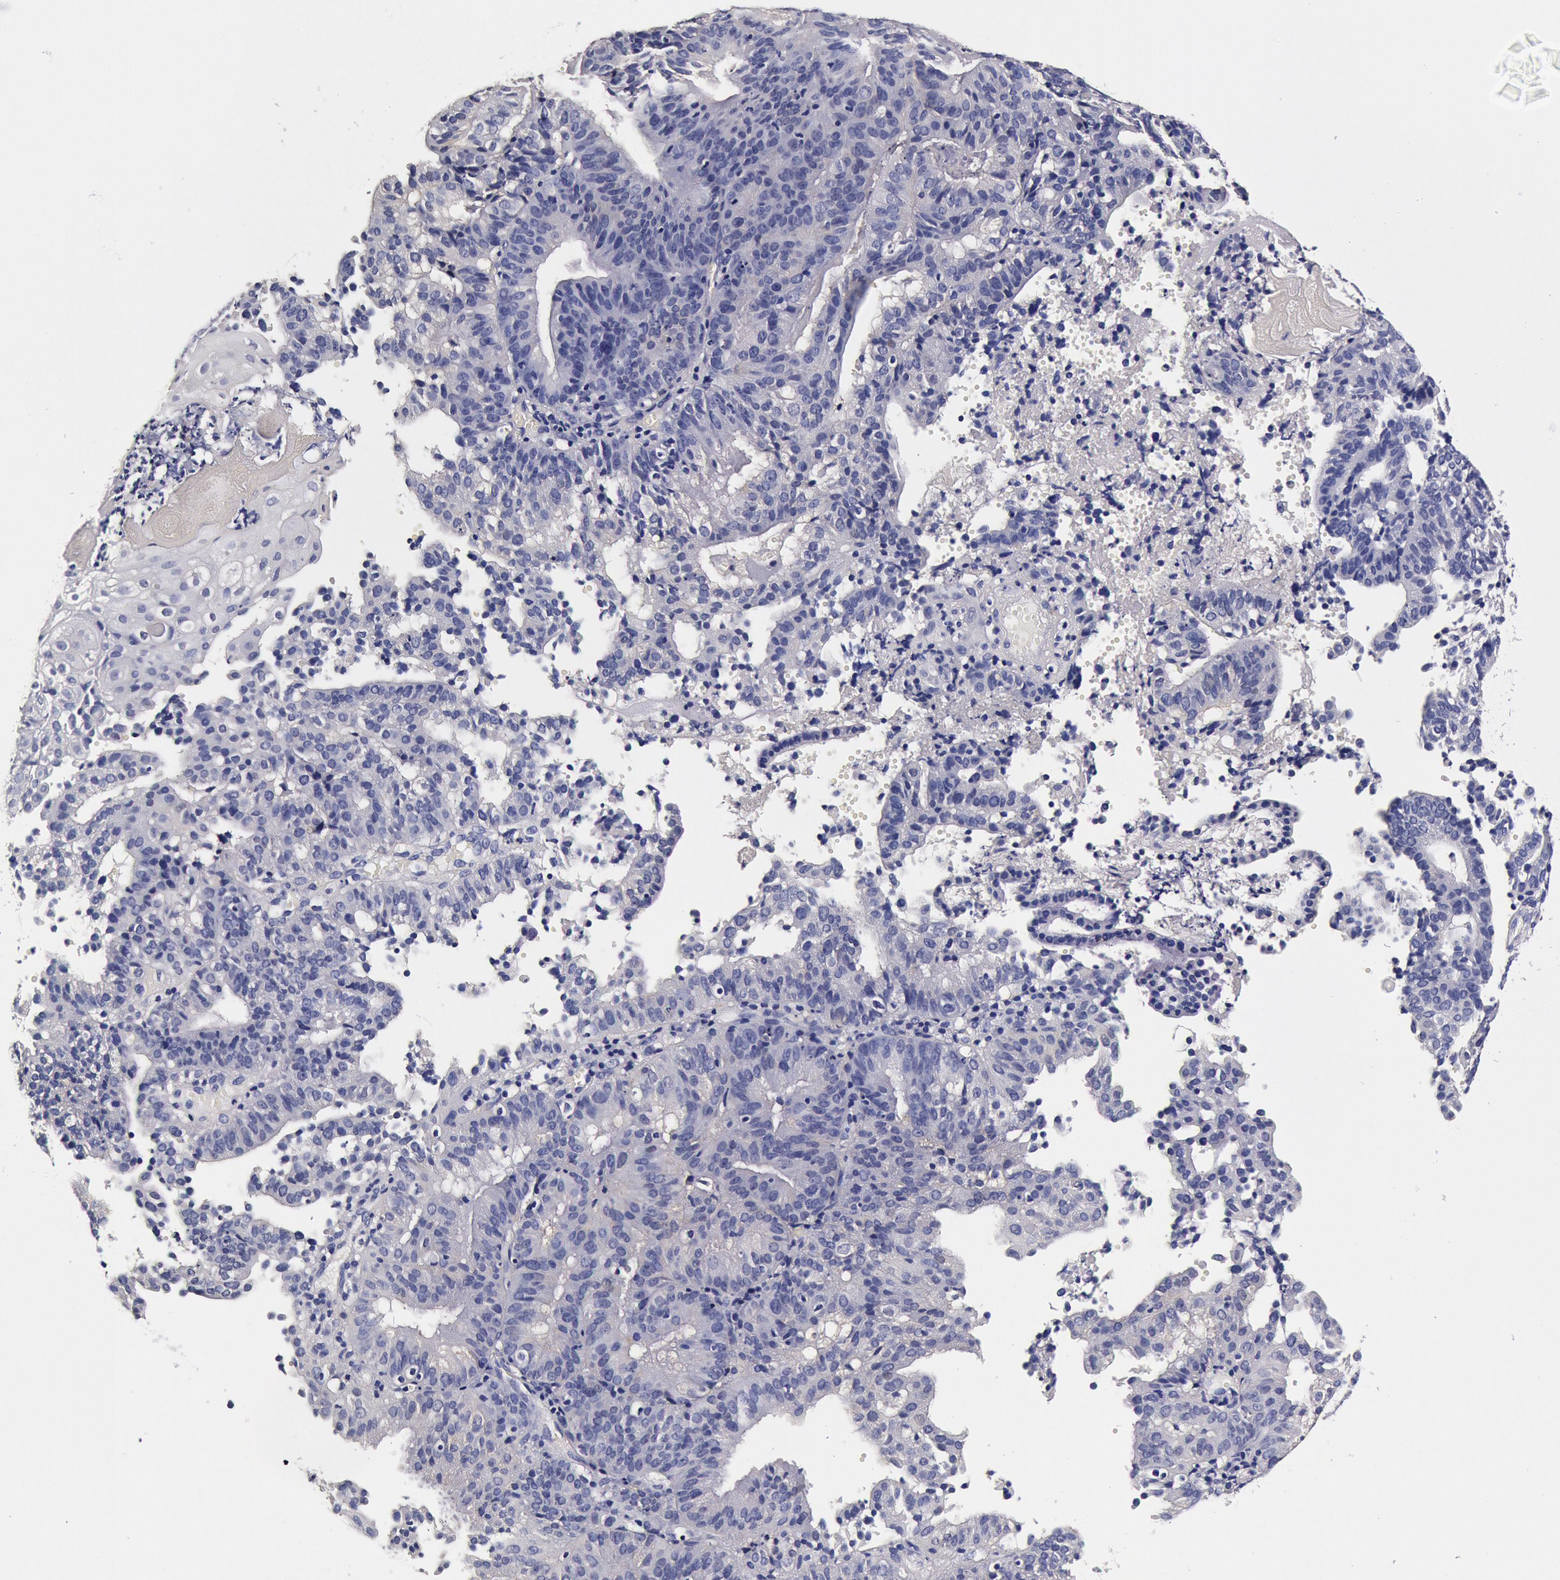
{"staining": {"intensity": "negative", "quantity": "none", "location": "none"}, "tissue": "cervical cancer", "cell_type": "Tumor cells", "image_type": "cancer", "snomed": [{"axis": "morphology", "description": "Adenocarcinoma, NOS"}, {"axis": "topography", "description": "Cervix"}], "caption": "Protein analysis of cervical cancer shows no significant positivity in tumor cells. (Stains: DAB (3,3'-diaminobenzidine) immunohistochemistry (IHC) with hematoxylin counter stain, Microscopy: brightfield microscopy at high magnification).", "gene": "CCDC22", "patient": {"sex": "female", "age": 60}}